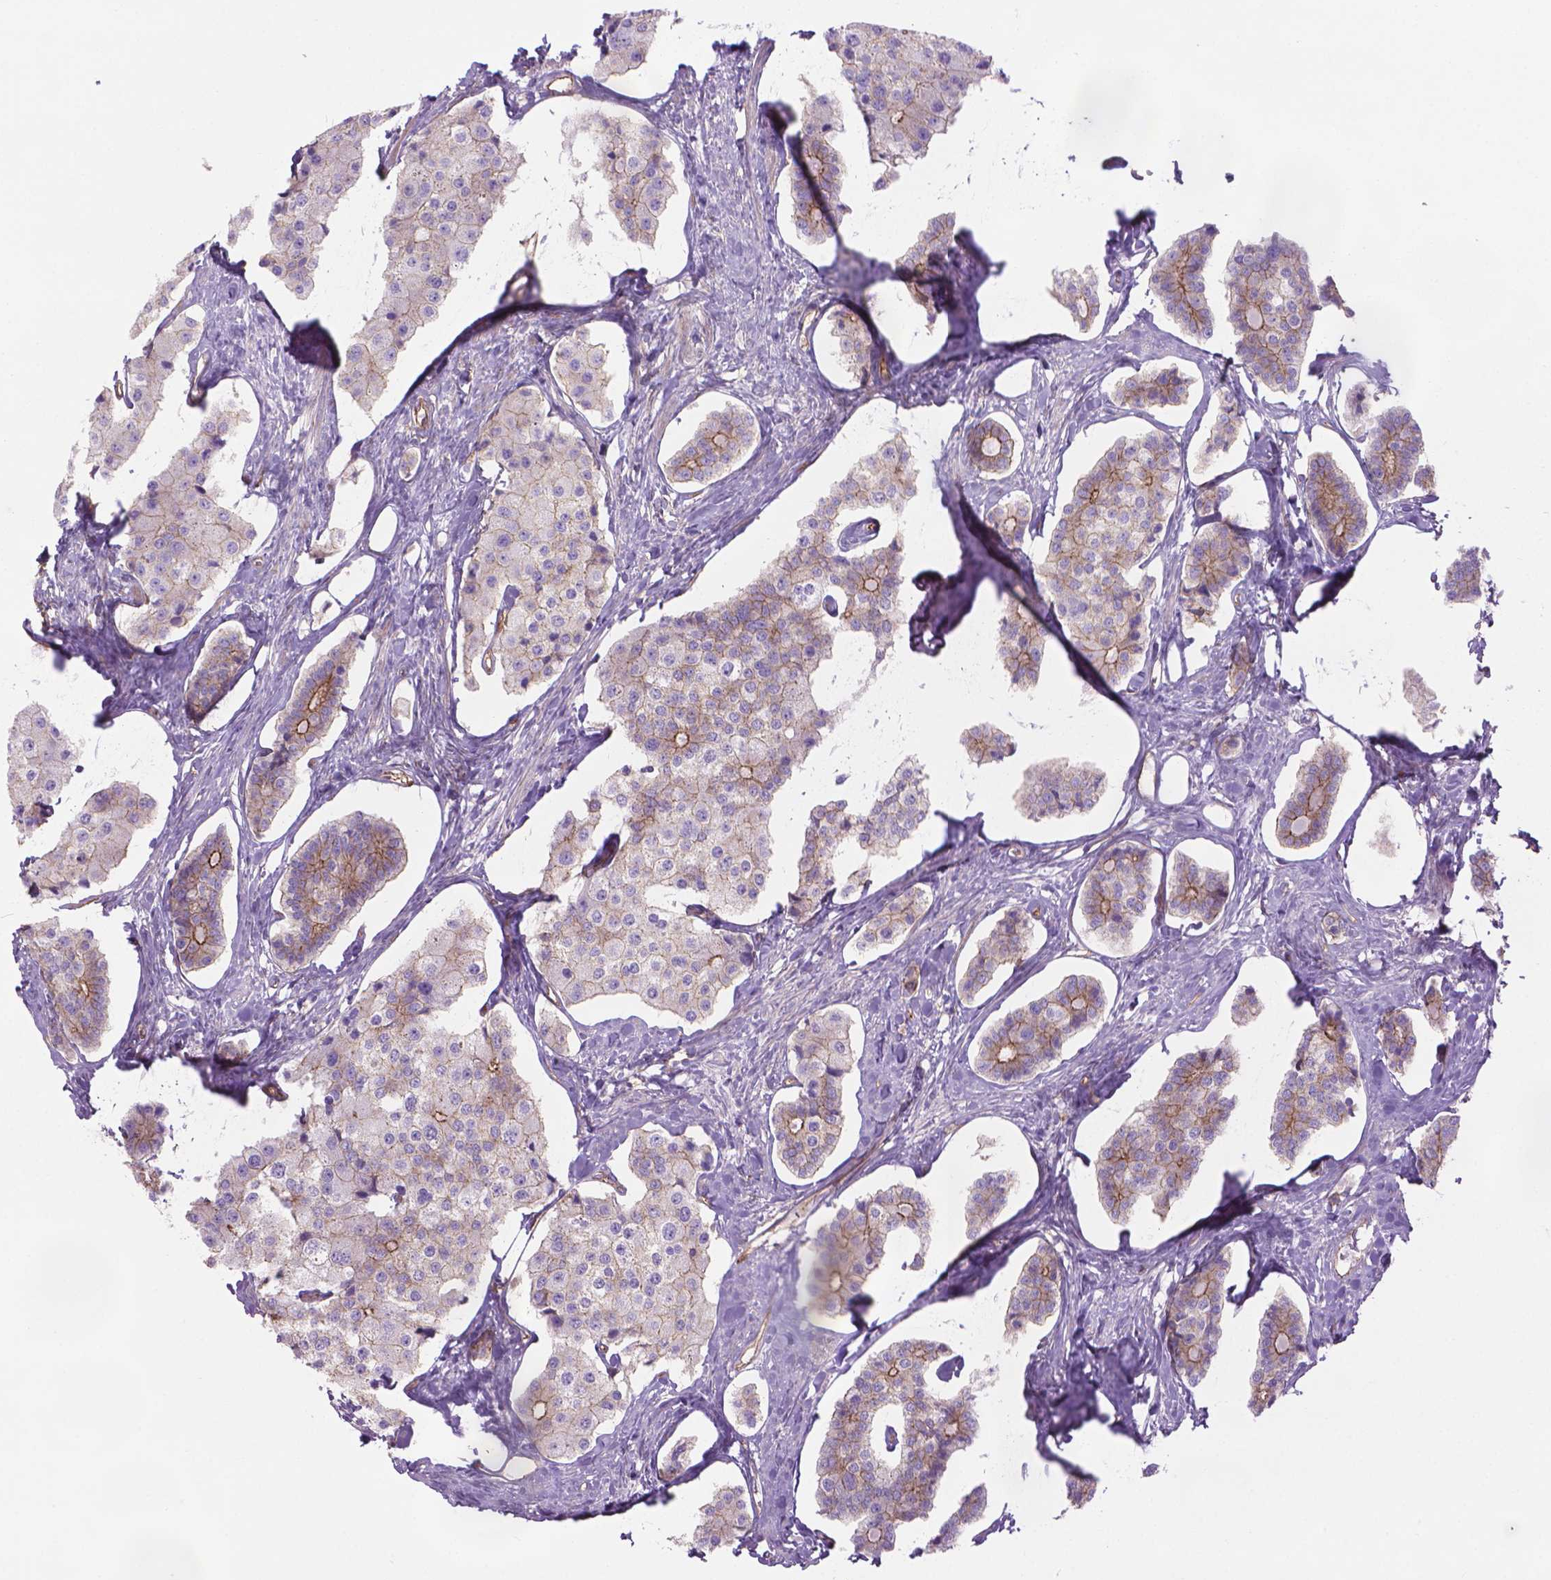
{"staining": {"intensity": "moderate", "quantity": "<25%", "location": "cytoplasmic/membranous"}, "tissue": "carcinoid", "cell_type": "Tumor cells", "image_type": "cancer", "snomed": [{"axis": "morphology", "description": "Carcinoid, malignant, NOS"}, {"axis": "topography", "description": "Small intestine"}], "caption": "Immunohistochemical staining of carcinoid shows moderate cytoplasmic/membranous protein expression in about <25% of tumor cells.", "gene": "TENT5A", "patient": {"sex": "female", "age": 65}}